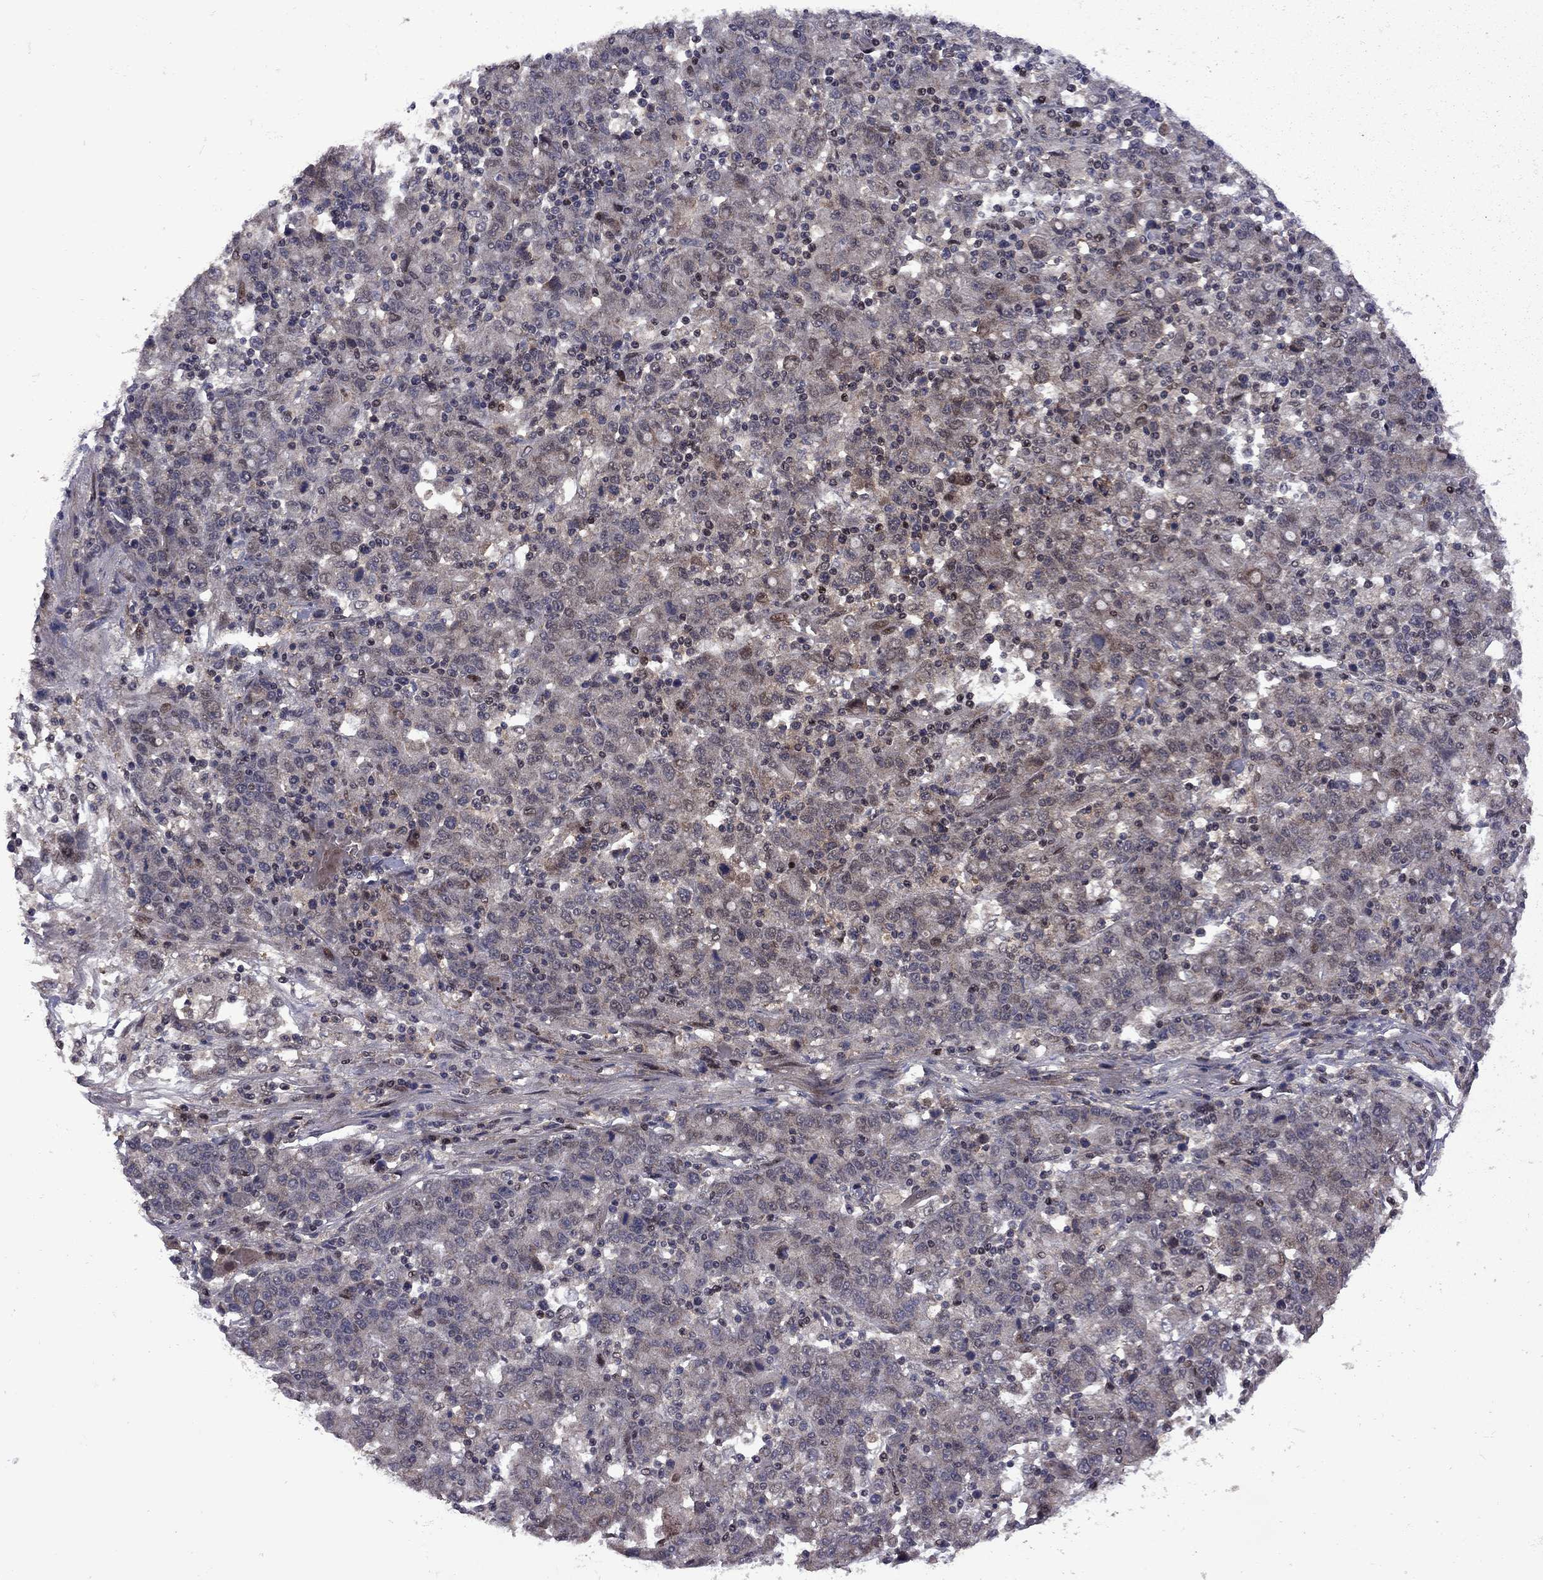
{"staining": {"intensity": "negative", "quantity": "none", "location": "none"}, "tissue": "stomach cancer", "cell_type": "Tumor cells", "image_type": "cancer", "snomed": [{"axis": "morphology", "description": "Adenocarcinoma, NOS"}, {"axis": "topography", "description": "Stomach, upper"}], "caption": "DAB (3,3'-diaminobenzidine) immunohistochemical staining of human stomach cancer (adenocarcinoma) exhibits no significant positivity in tumor cells.", "gene": "IPP", "patient": {"sex": "male", "age": 69}}